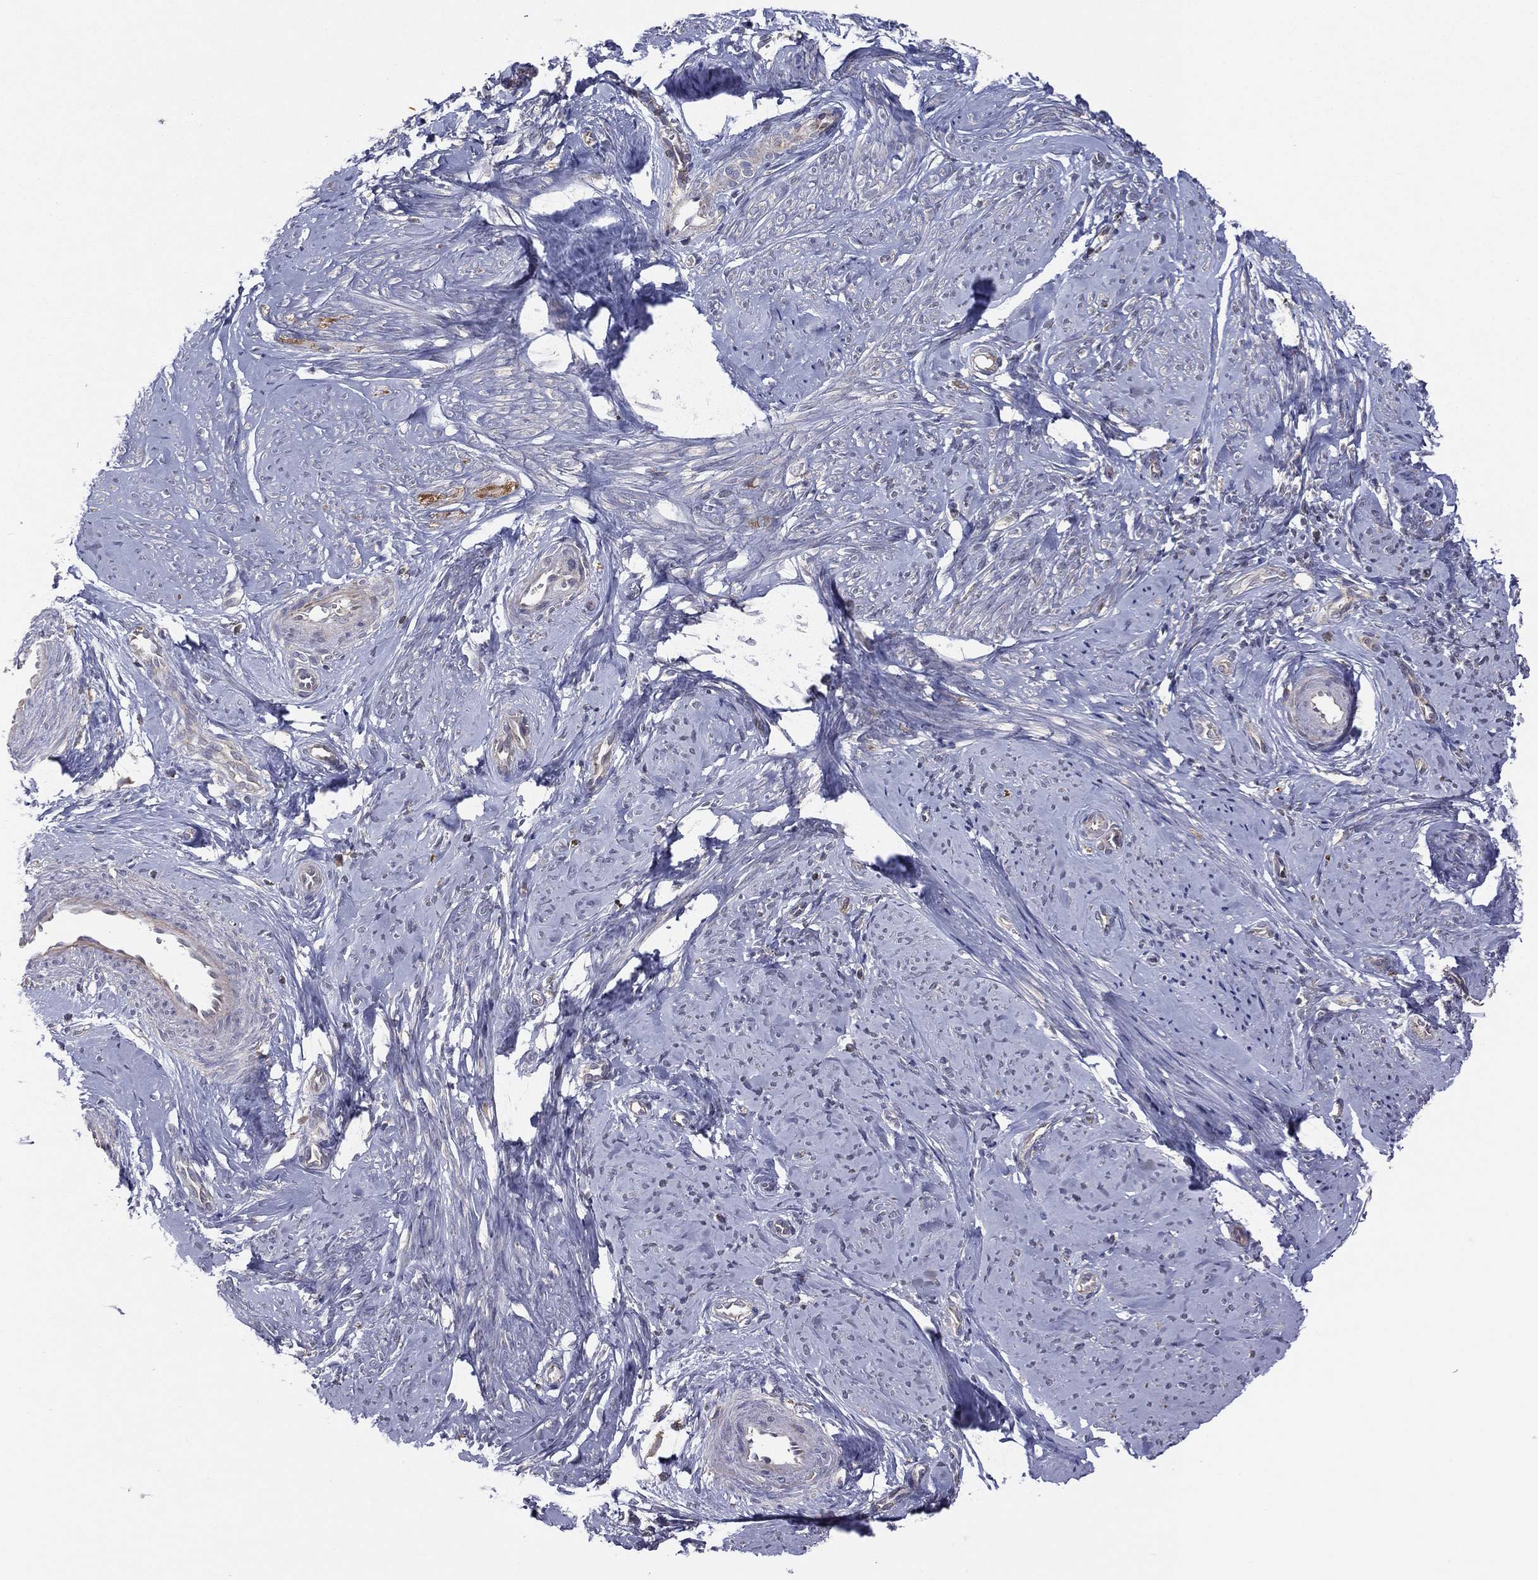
{"staining": {"intensity": "negative", "quantity": "none", "location": "none"}, "tissue": "smooth muscle", "cell_type": "Smooth muscle cells", "image_type": "normal", "snomed": [{"axis": "morphology", "description": "Normal tissue, NOS"}, {"axis": "topography", "description": "Smooth muscle"}], "caption": "Image shows no significant protein expression in smooth muscle cells of unremarkable smooth muscle. Brightfield microscopy of immunohistochemistry stained with DAB (brown) and hematoxylin (blue), captured at high magnification.", "gene": "STARD3", "patient": {"sex": "female", "age": 48}}